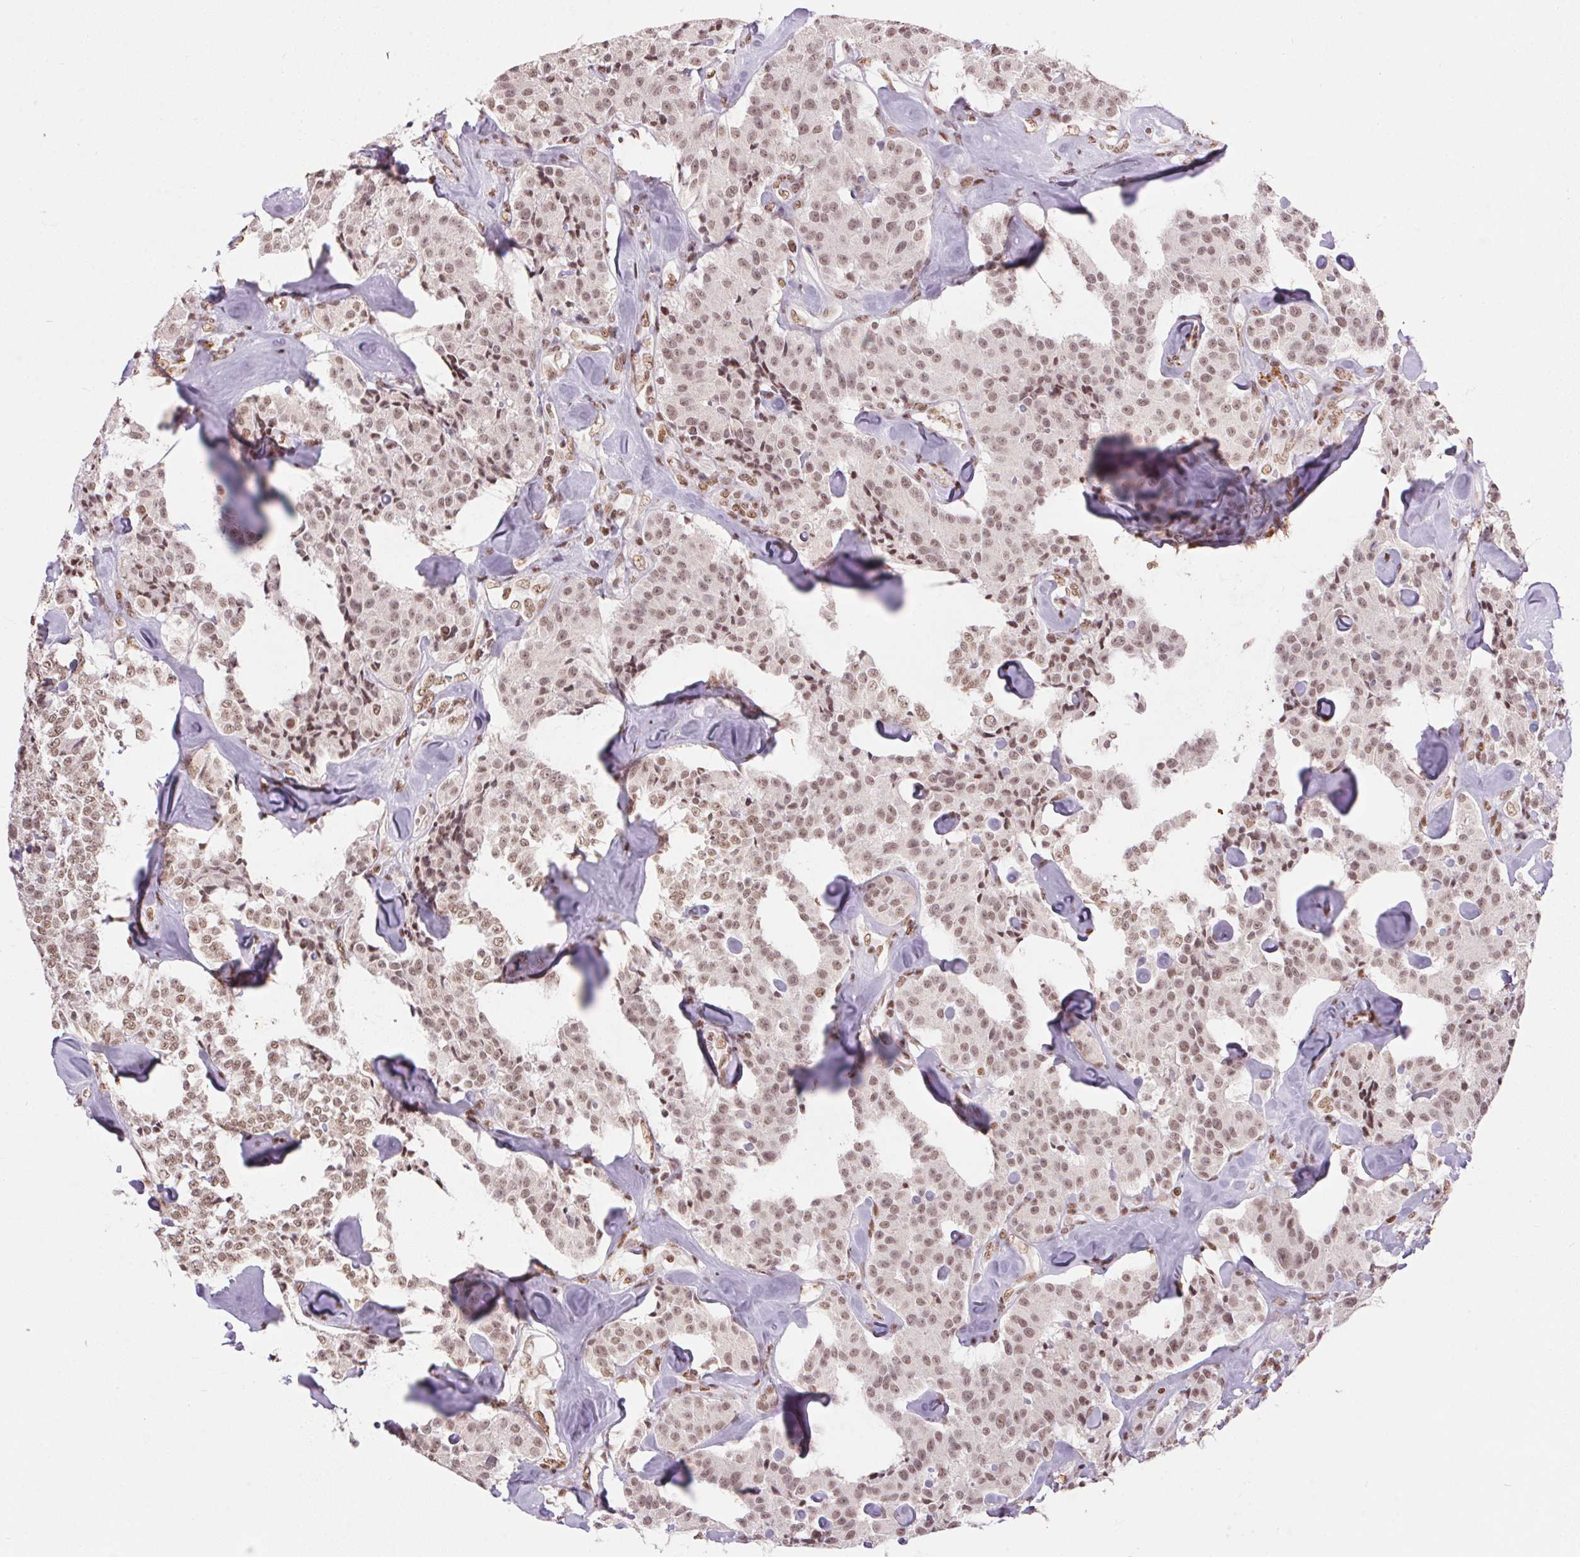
{"staining": {"intensity": "moderate", "quantity": ">75%", "location": "nuclear"}, "tissue": "carcinoid", "cell_type": "Tumor cells", "image_type": "cancer", "snomed": [{"axis": "morphology", "description": "Carcinoid, malignant, NOS"}, {"axis": "topography", "description": "Pancreas"}], "caption": "Tumor cells display medium levels of moderate nuclear staining in approximately >75% of cells in carcinoid.", "gene": "NFE2L1", "patient": {"sex": "male", "age": 41}}